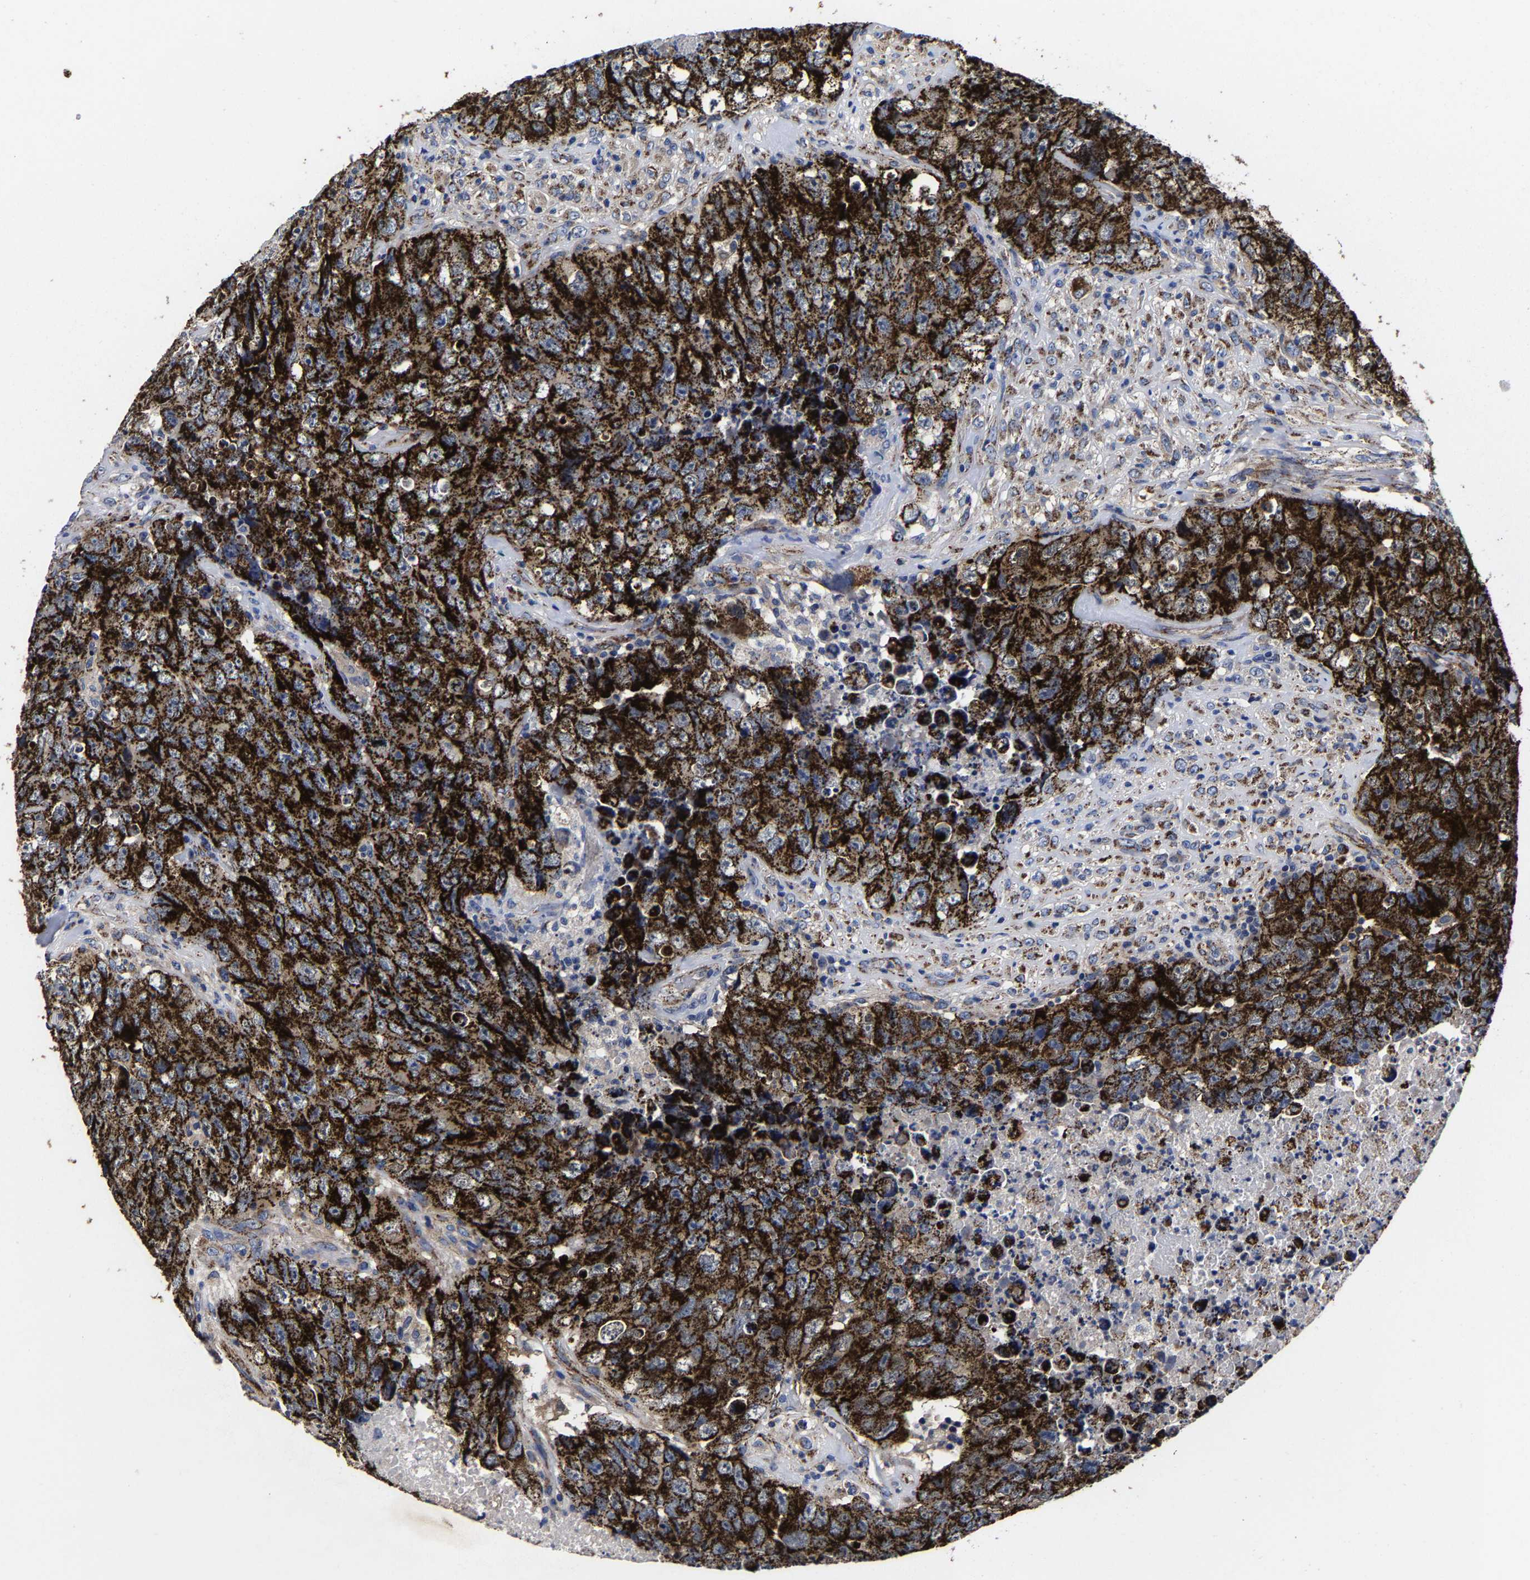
{"staining": {"intensity": "strong", "quantity": ">75%", "location": "cytoplasmic/membranous"}, "tissue": "testis cancer", "cell_type": "Tumor cells", "image_type": "cancer", "snomed": [{"axis": "morphology", "description": "Carcinoma, Embryonal, NOS"}, {"axis": "topography", "description": "Testis"}], "caption": "Strong cytoplasmic/membranous expression is identified in approximately >75% of tumor cells in testis embryonal carcinoma.", "gene": "AASS", "patient": {"sex": "male", "age": 32}}